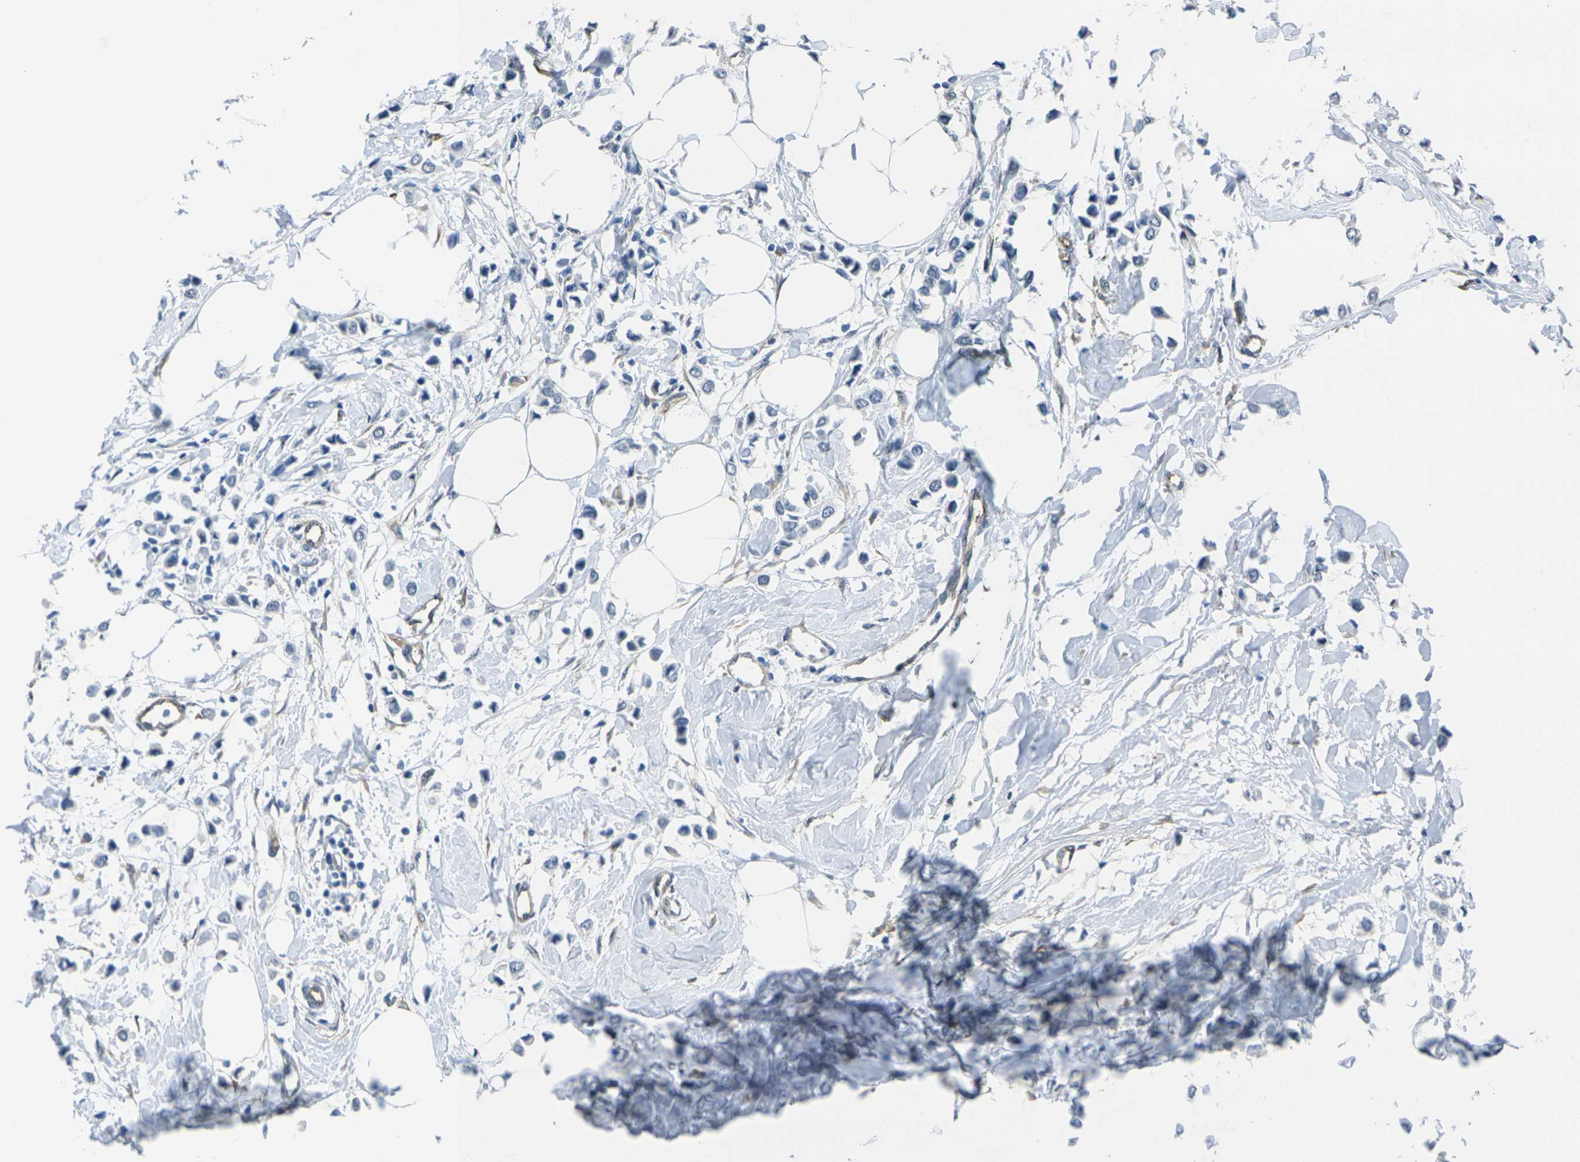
{"staining": {"intensity": "negative", "quantity": "none", "location": "none"}, "tissue": "breast cancer", "cell_type": "Tumor cells", "image_type": "cancer", "snomed": [{"axis": "morphology", "description": "Lobular carcinoma"}, {"axis": "topography", "description": "Breast"}], "caption": "A histopathology image of breast cancer (lobular carcinoma) stained for a protein shows no brown staining in tumor cells. (Stains: DAB (3,3'-diaminobenzidine) IHC with hematoxylin counter stain, Microscopy: brightfield microscopy at high magnification).", "gene": "HSPA12B", "patient": {"sex": "female", "age": 51}}